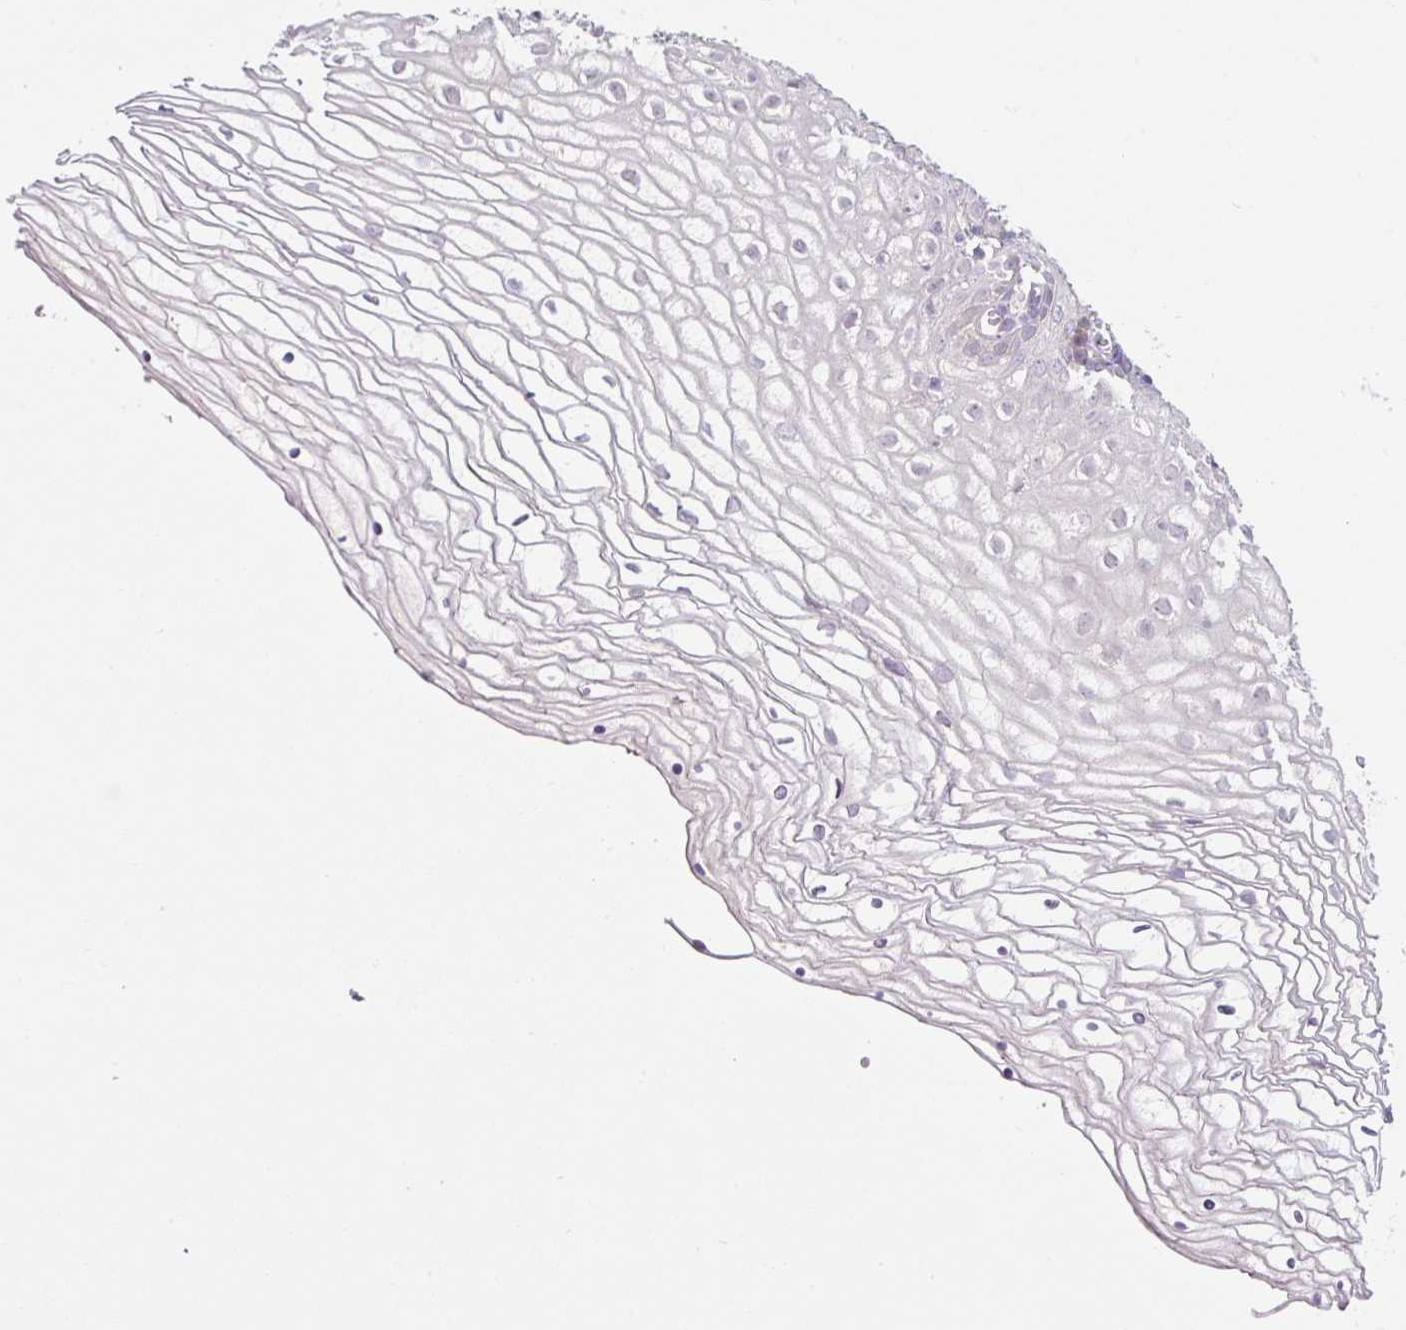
{"staining": {"intensity": "negative", "quantity": "none", "location": "none"}, "tissue": "vagina", "cell_type": "Squamous epithelial cells", "image_type": "normal", "snomed": [{"axis": "morphology", "description": "Normal tissue, NOS"}, {"axis": "topography", "description": "Vagina"}], "caption": "This is a micrograph of immunohistochemistry (IHC) staining of normal vagina, which shows no staining in squamous epithelial cells. The staining was performed using DAB (3,3'-diaminobenzidine) to visualize the protein expression in brown, while the nuclei were stained in blue with hematoxylin (Magnification: 20x).", "gene": "PRKAA2", "patient": {"sex": "female", "age": 56}}